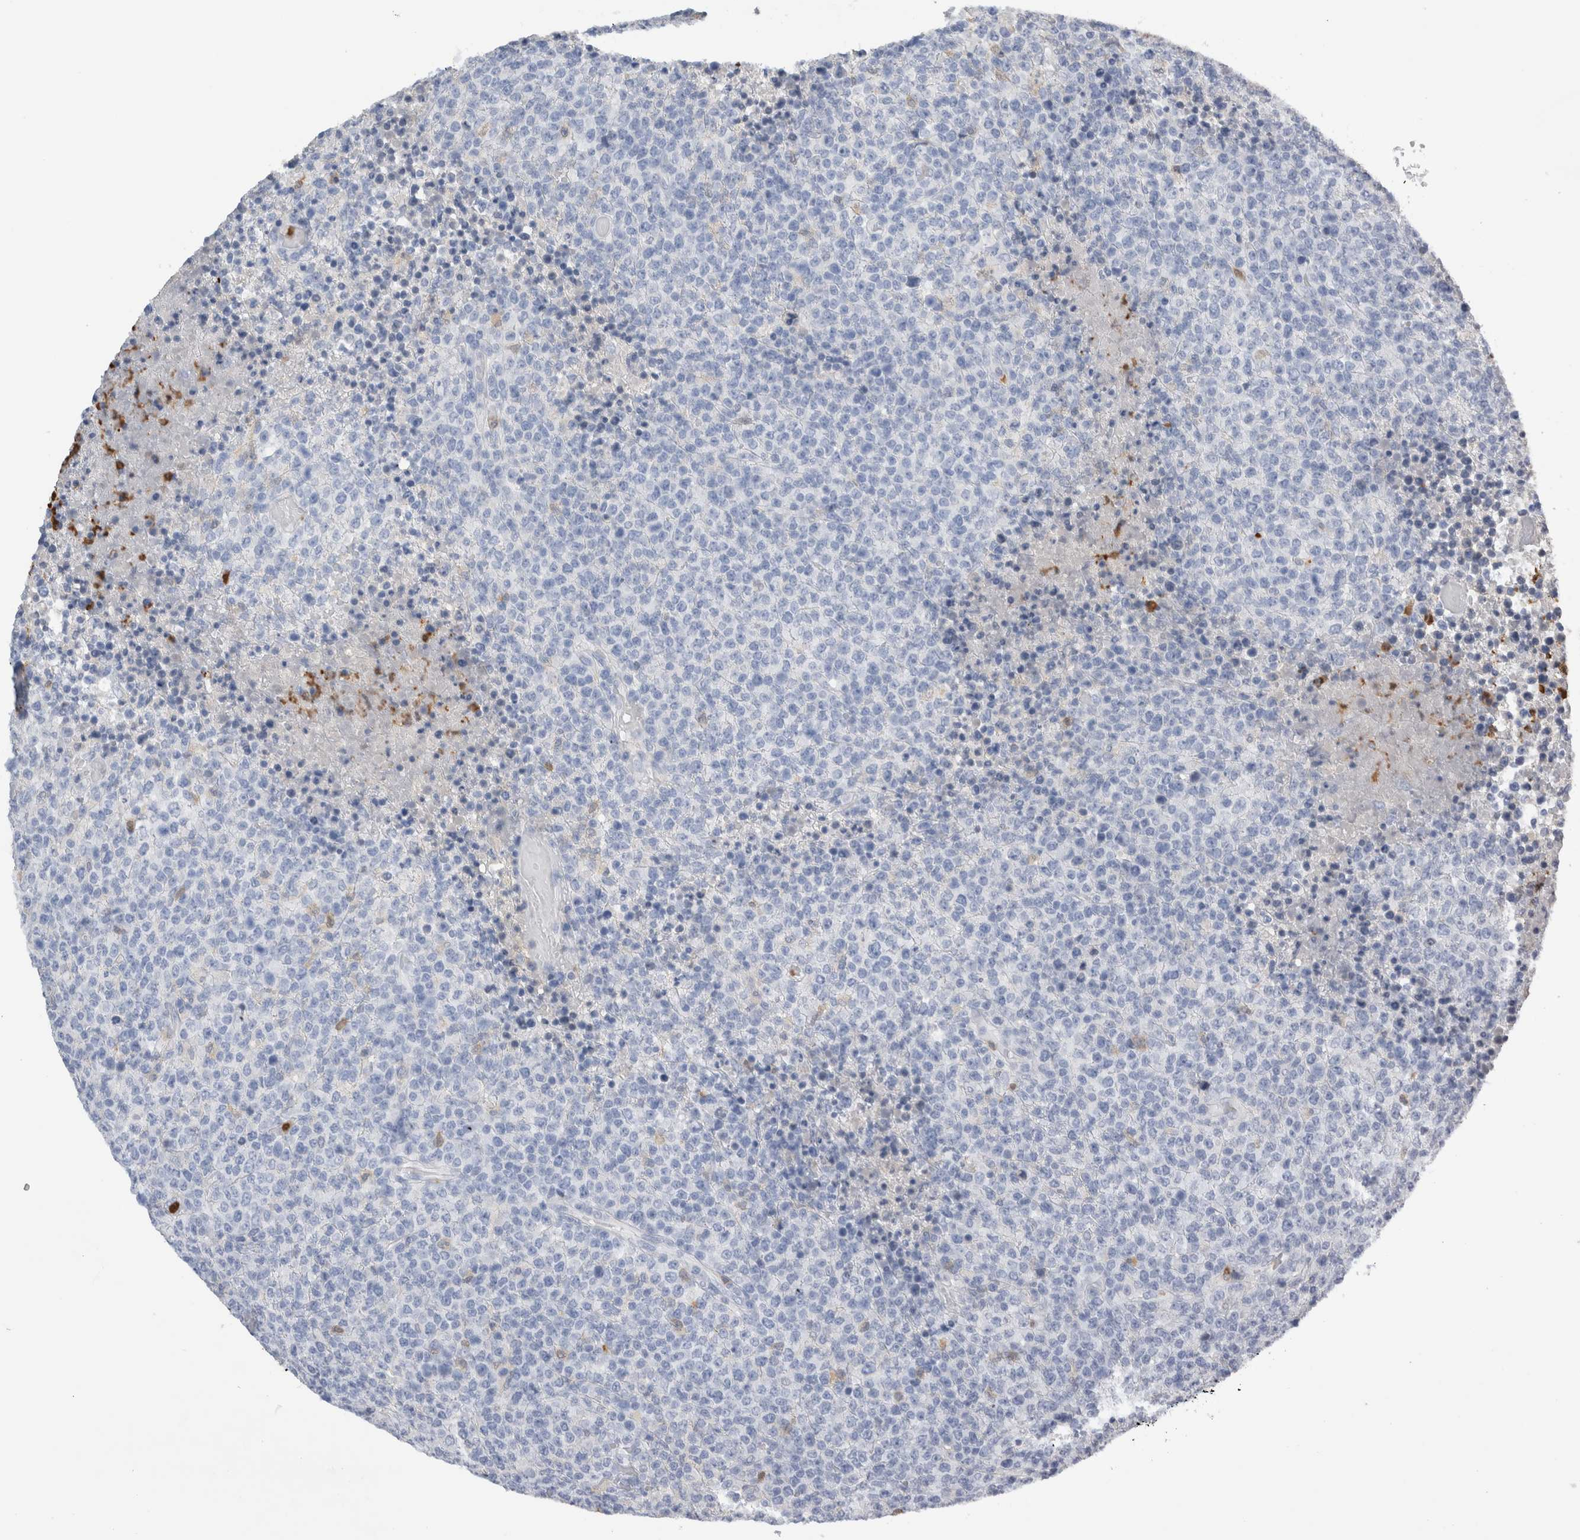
{"staining": {"intensity": "negative", "quantity": "none", "location": "none"}, "tissue": "lymphoma", "cell_type": "Tumor cells", "image_type": "cancer", "snomed": [{"axis": "morphology", "description": "Malignant lymphoma, non-Hodgkin's type, High grade"}, {"axis": "topography", "description": "Lymph node"}], "caption": "Immunohistochemistry (IHC) of high-grade malignant lymphoma, non-Hodgkin's type exhibits no expression in tumor cells. (Stains: DAB immunohistochemistry with hematoxylin counter stain, Microscopy: brightfield microscopy at high magnification).", "gene": "S100A12", "patient": {"sex": "male", "age": 13}}